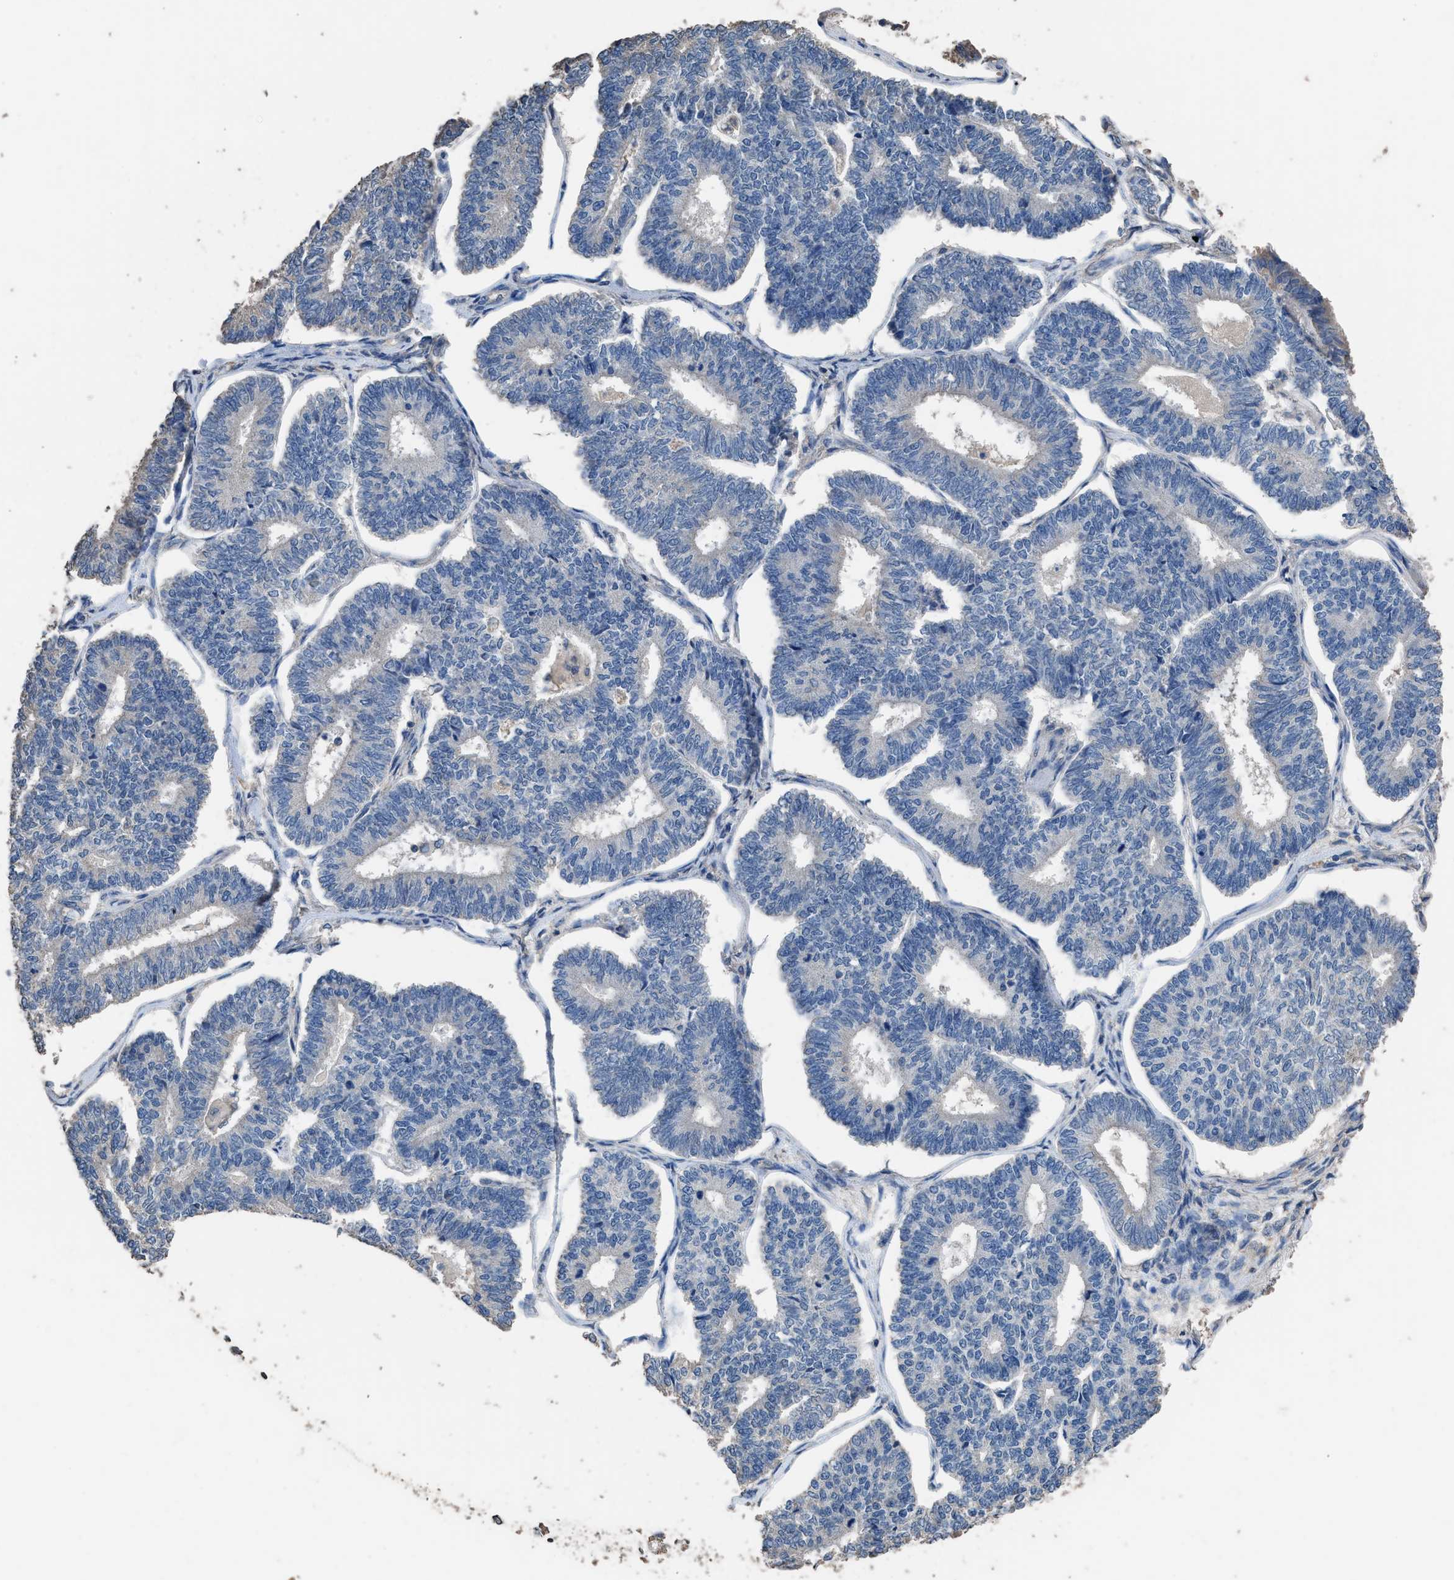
{"staining": {"intensity": "negative", "quantity": "none", "location": "none"}, "tissue": "endometrial cancer", "cell_type": "Tumor cells", "image_type": "cancer", "snomed": [{"axis": "morphology", "description": "Adenocarcinoma, NOS"}, {"axis": "topography", "description": "Endometrium"}], "caption": "Immunohistochemistry of human endometrial adenocarcinoma reveals no positivity in tumor cells.", "gene": "ITSN1", "patient": {"sex": "female", "age": 70}}